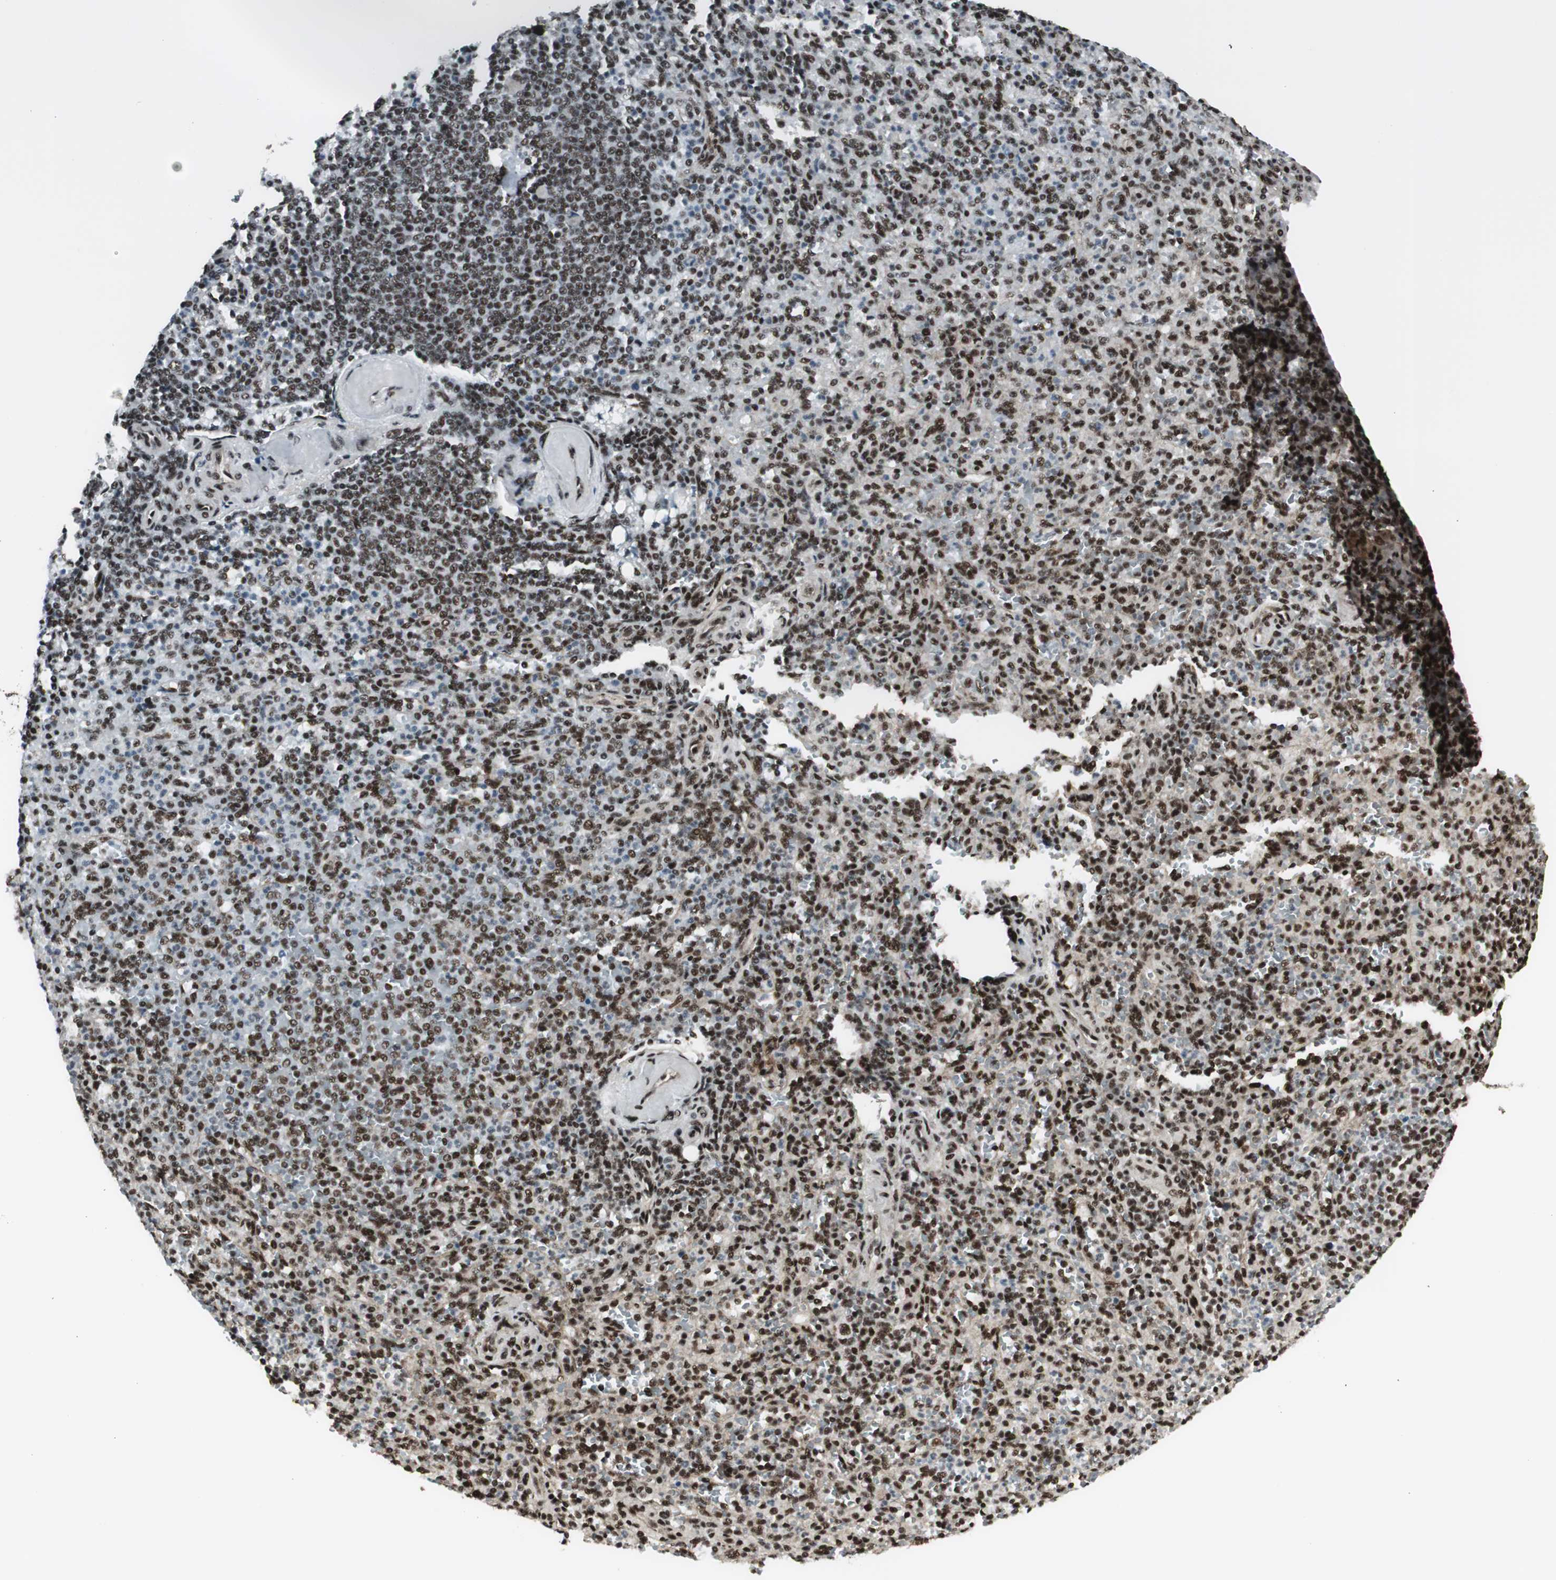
{"staining": {"intensity": "strong", "quantity": ">75%", "location": "nuclear"}, "tissue": "spleen", "cell_type": "Cells in red pulp", "image_type": "normal", "snomed": [{"axis": "morphology", "description": "Normal tissue, NOS"}, {"axis": "topography", "description": "Spleen"}], "caption": "Protein staining of normal spleen exhibits strong nuclear positivity in approximately >75% of cells in red pulp.", "gene": "HEXIM1", "patient": {"sex": "female", "age": 74}}